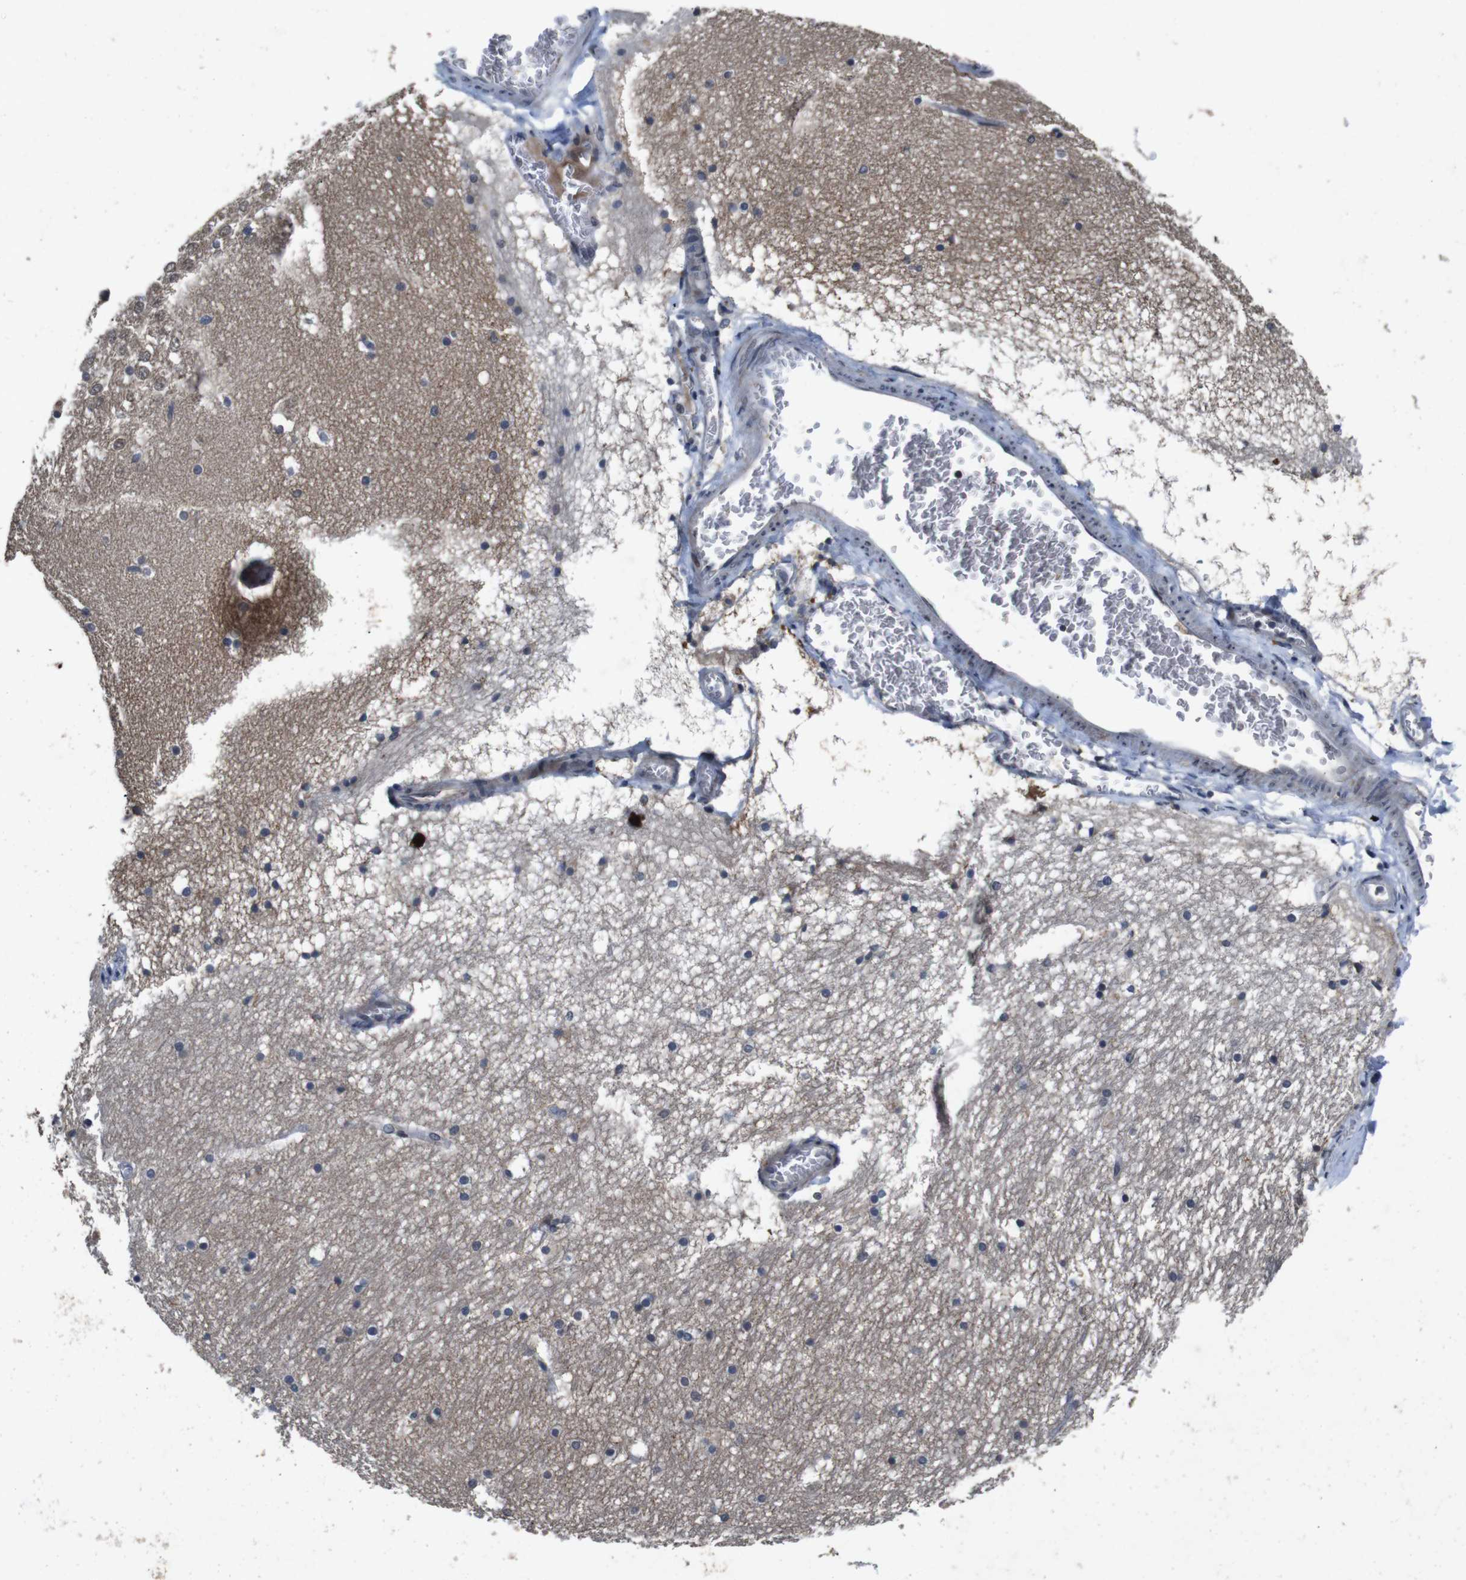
{"staining": {"intensity": "weak", "quantity": "<25%", "location": "cytoplasmic/membranous"}, "tissue": "hippocampus", "cell_type": "Glial cells", "image_type": "normal", "snomed": [{"axis": "morphology", "description": "Normal tissue, NOS"}, {"axis": "topography", "description": "Hippocampus"}], "caption": "This is a micrograph of IHC staining of unremarkable hippocampus, which shows no positivity in glial cells.", "gene": "AKT3", "patient": {"sex": "male", "age": 45}}